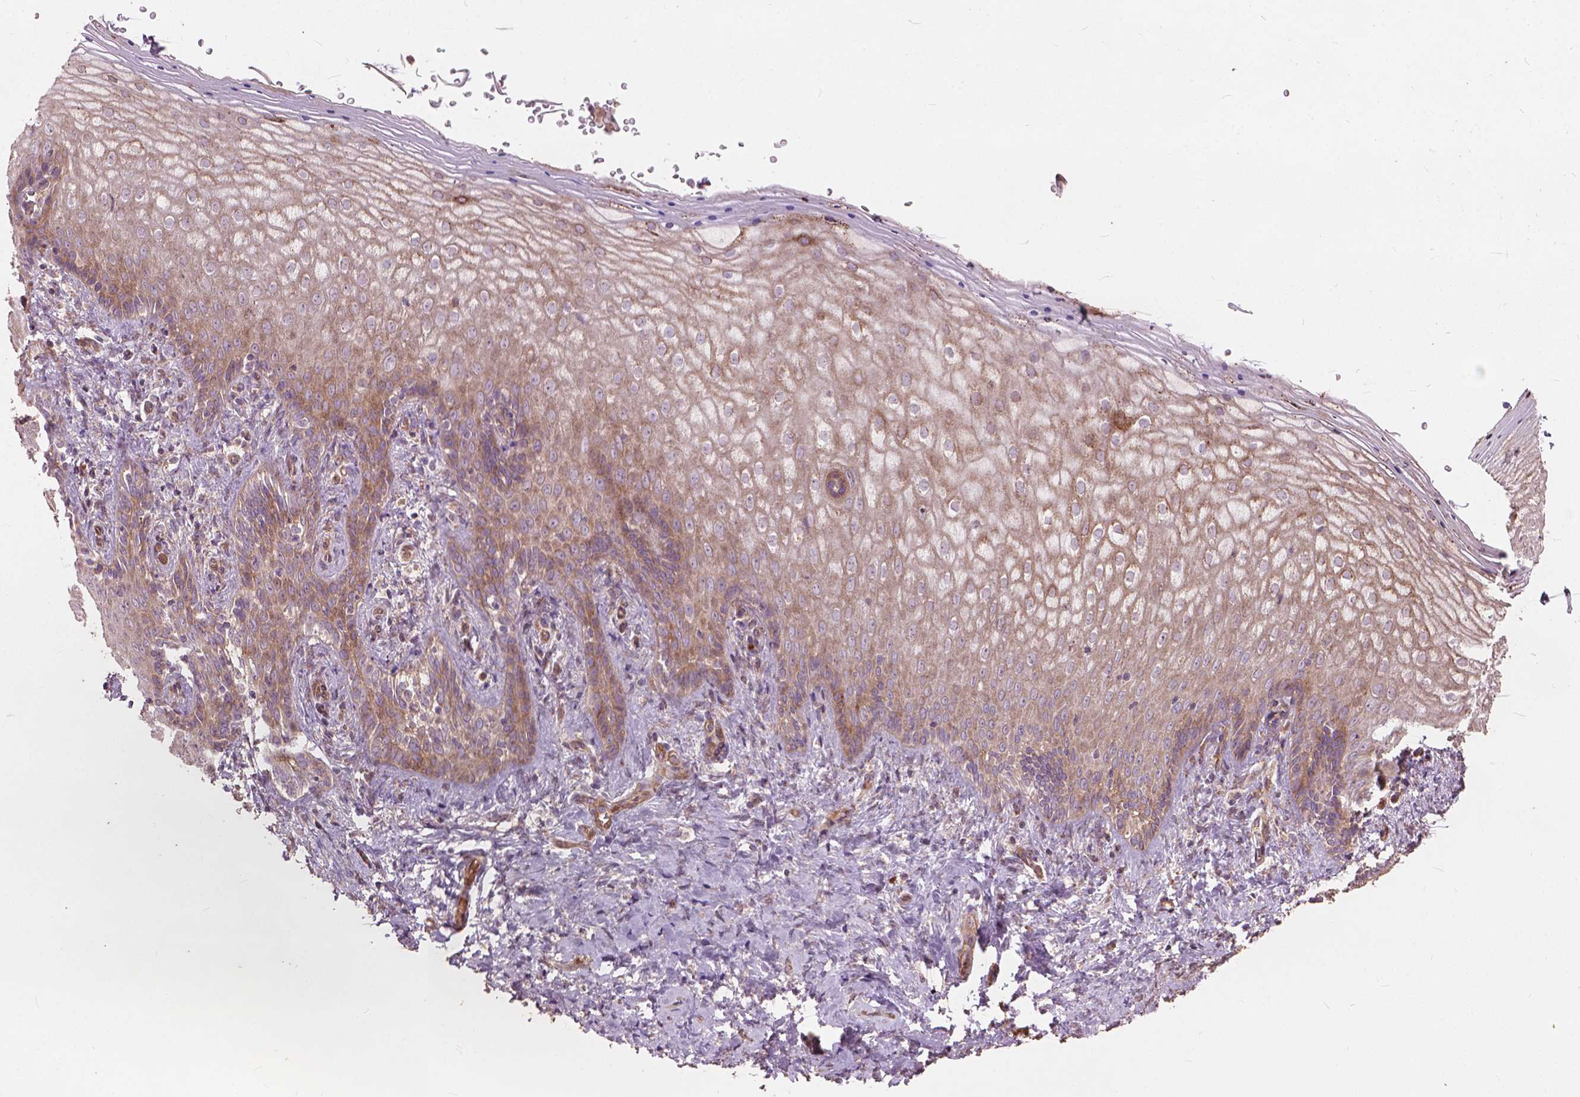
{"staining": {"intensity": "moderate", "quantity": "25%-75%", "location": "cytoplasmic/membranous"}, "tissue": "vagina", "cell_type": "Squamous epithelial cells", "image_type": "normal", "snomed": [{"axis": "morphology", "description": "Normal tissue, NOS"}, {"axis": "topography", "description": "Vagina"}], "caption": "Unremarkable vagina exhibits moderate cytoplasmic/membranous staining in about 25%-75% of squamous epithelial cells.", "gene": "FNIP1", "patient": {"sex": "female", "age": 42}}